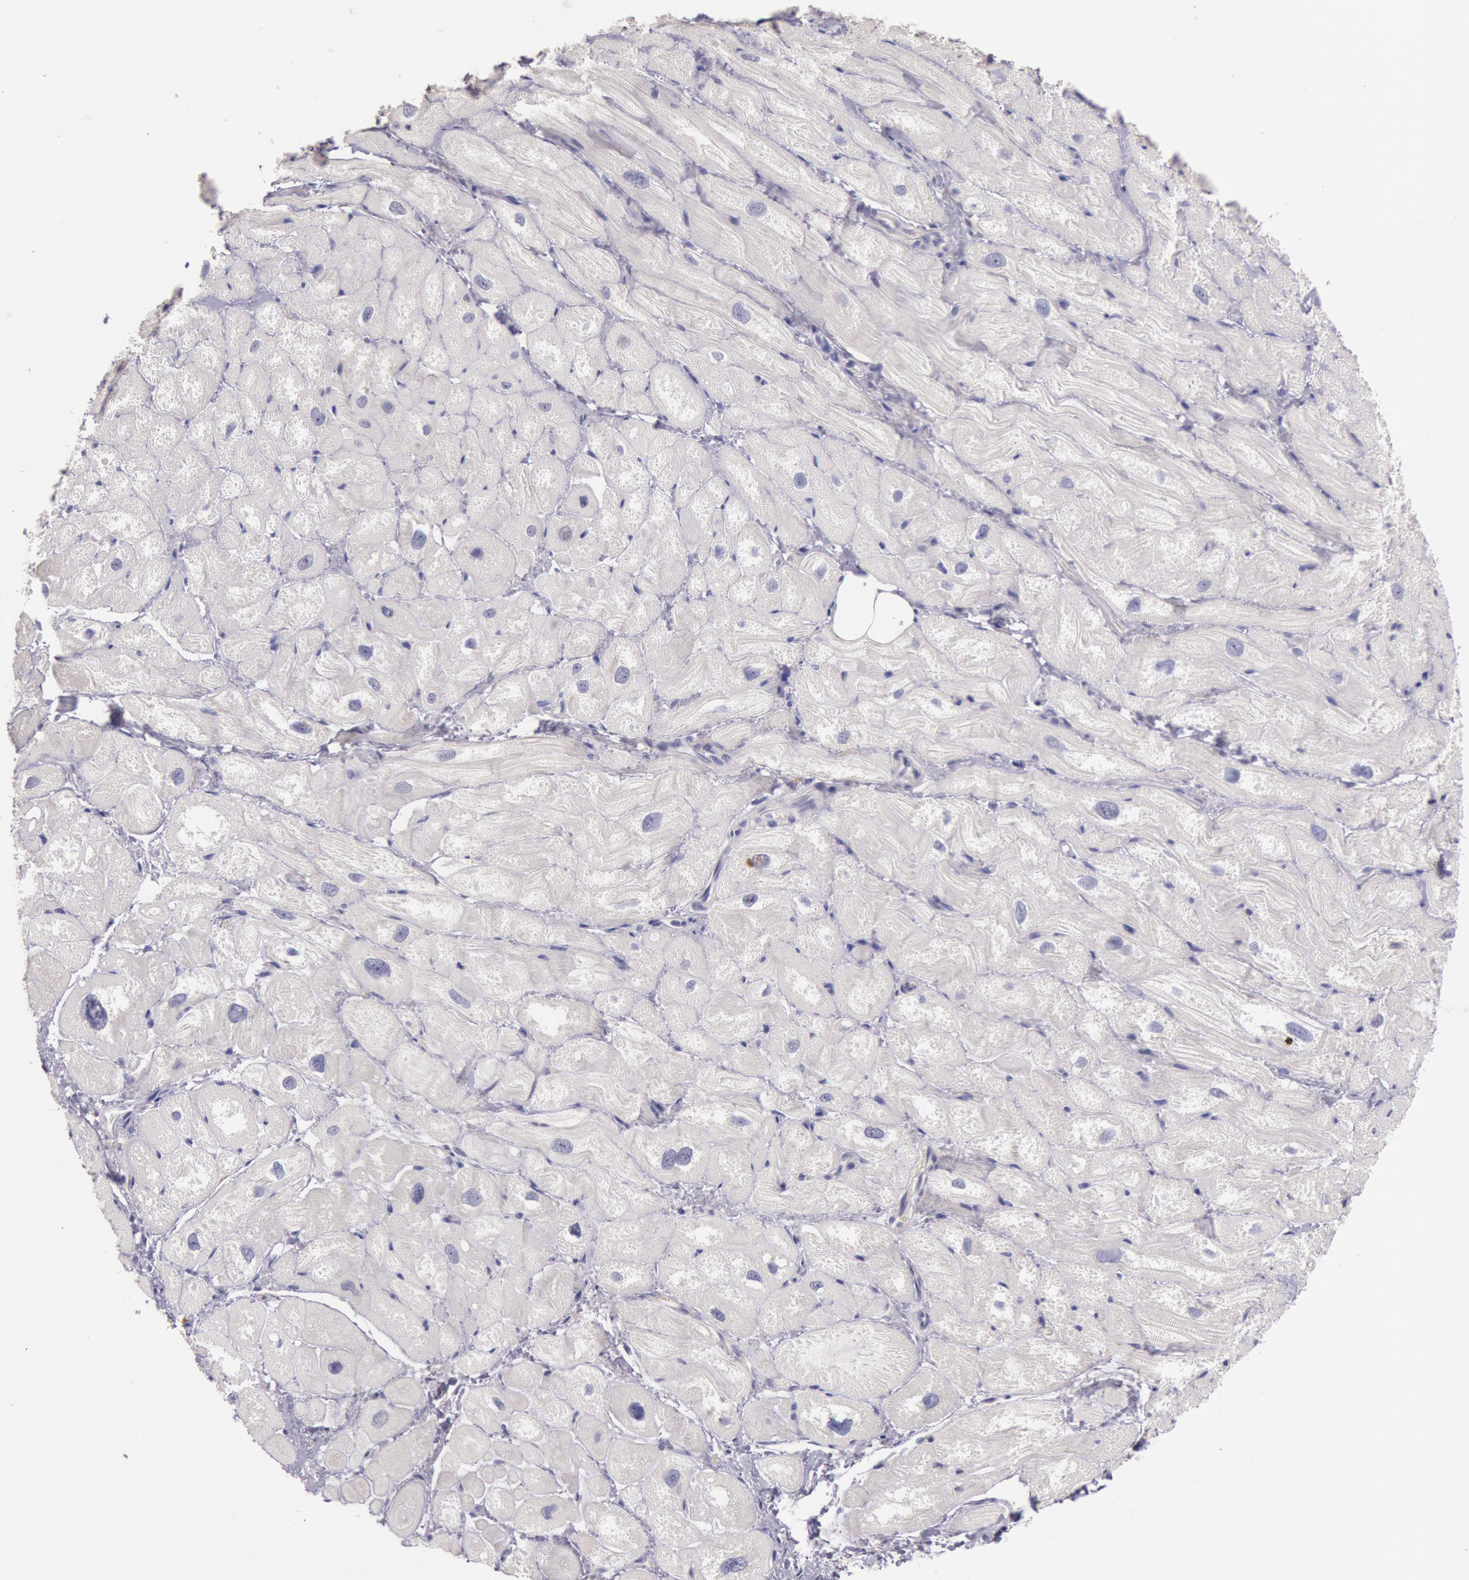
{"staining": {"intensity": "negative", "quantity": "none", "location": "none"}, "tissue": "heart muscle", "cell_type": "Cardiomyocytes", "image_type": "normal", "snomed": [{"axis": "morphology", "description": "Normal tissue, NOS"}, {"axis": "topography", "description": "Heart"}], "caption": "Photomicrograph shows no protein staining in cardiomyocytes of normal heart muscle.", "gene": "MYO5A", "patient": {"sex": "male", "age": 49}}